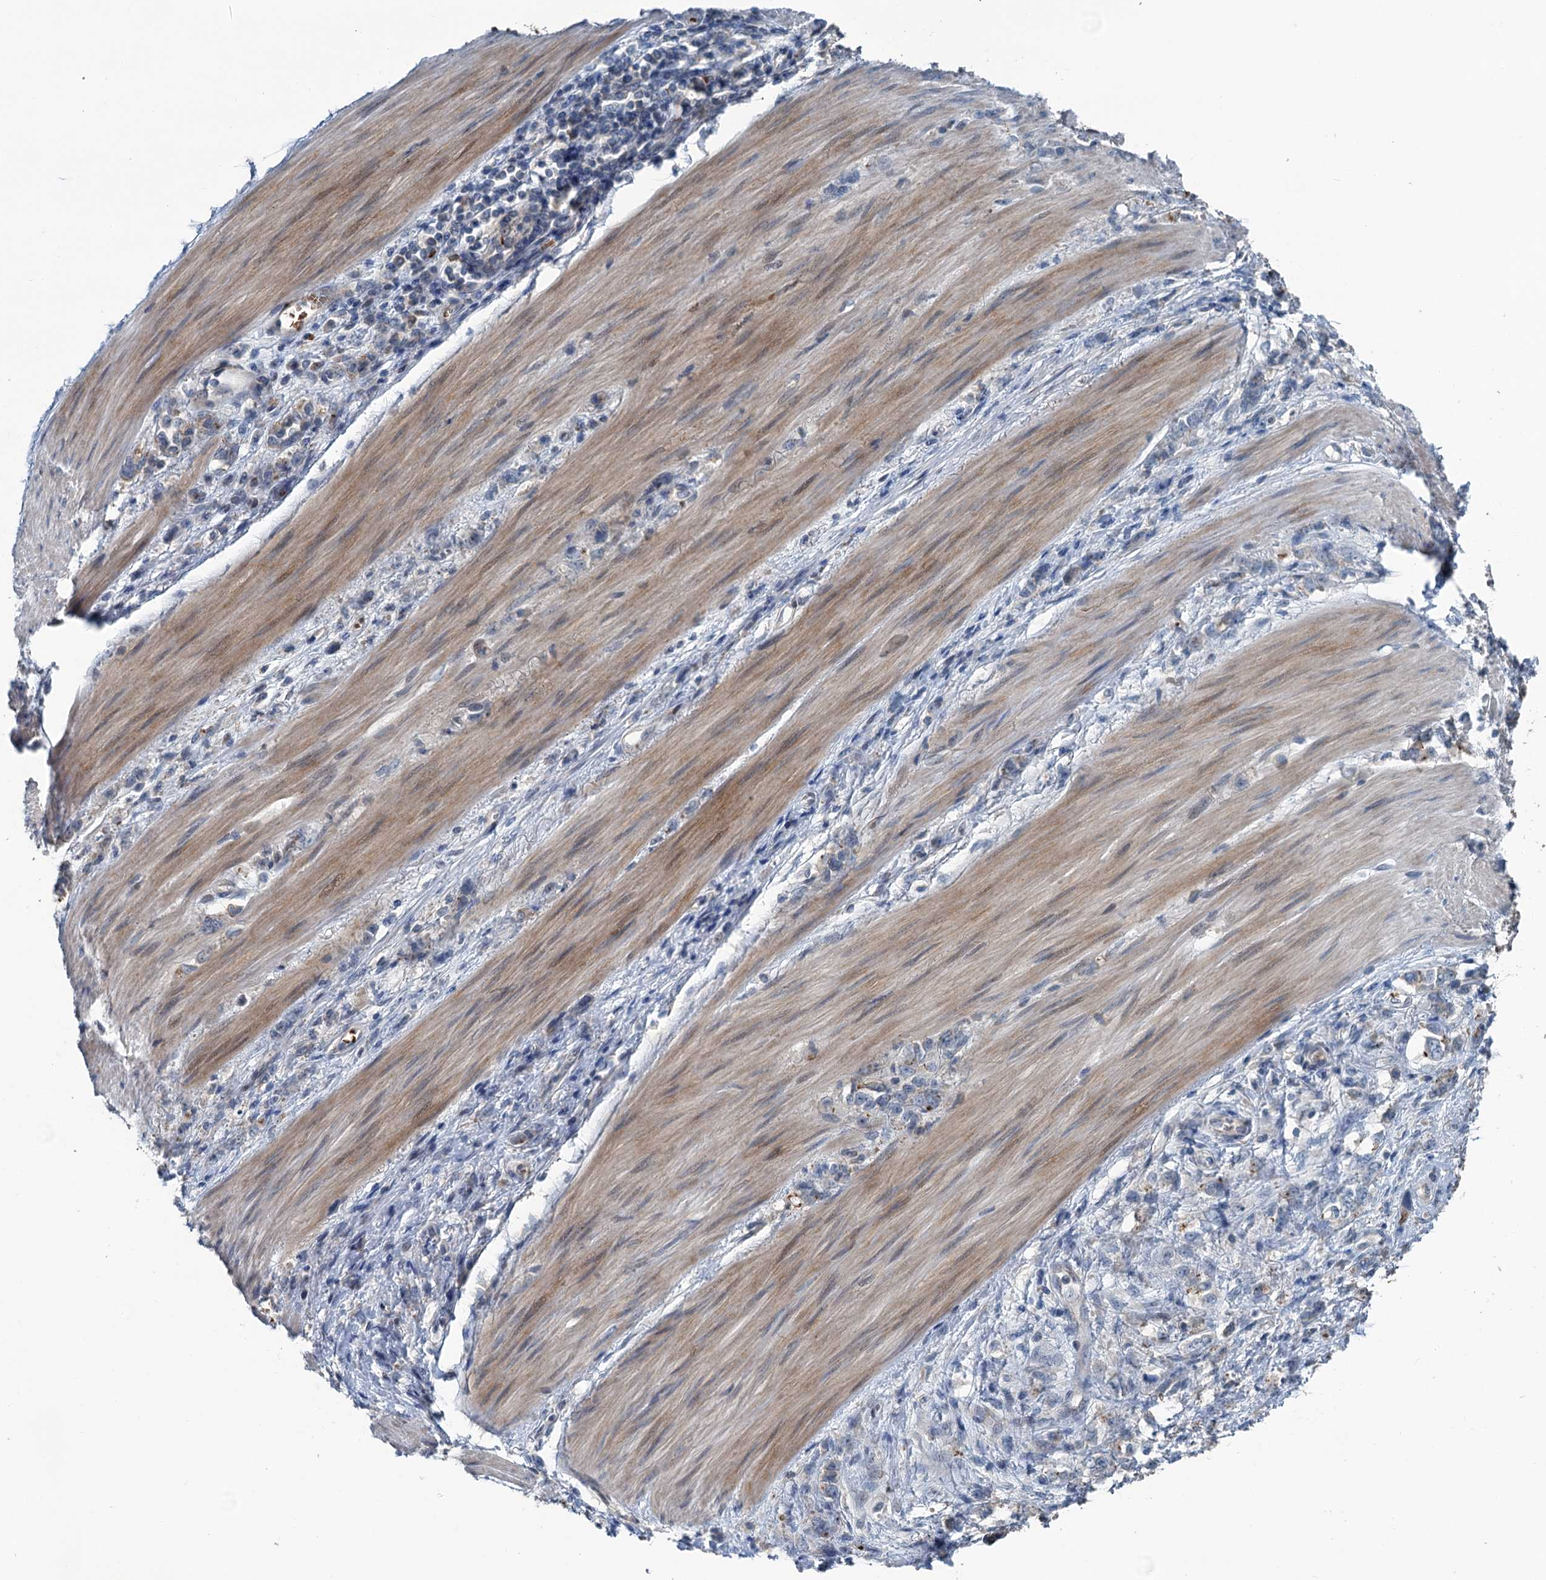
{"staining": {"intensity": "negative", "quantity": "none", "location": "none"}, "tissue": "stomach cancer", "cell_type": "Tumor cells", "image_type": "cancer", "snomed": [{"axis": "morphology", "description": "Adenocarcinoma, NOS"}, {"axis": "topography", "description": "Stomach"}], "caption": "A high-resolution image shows immunohistochemistry (IHC) staining of stomach adenocarcinoma, which reveals no significant positivity in tumor cells.", "gene": "TEDC1", "patient": {"sex": "female", "age": 76}}